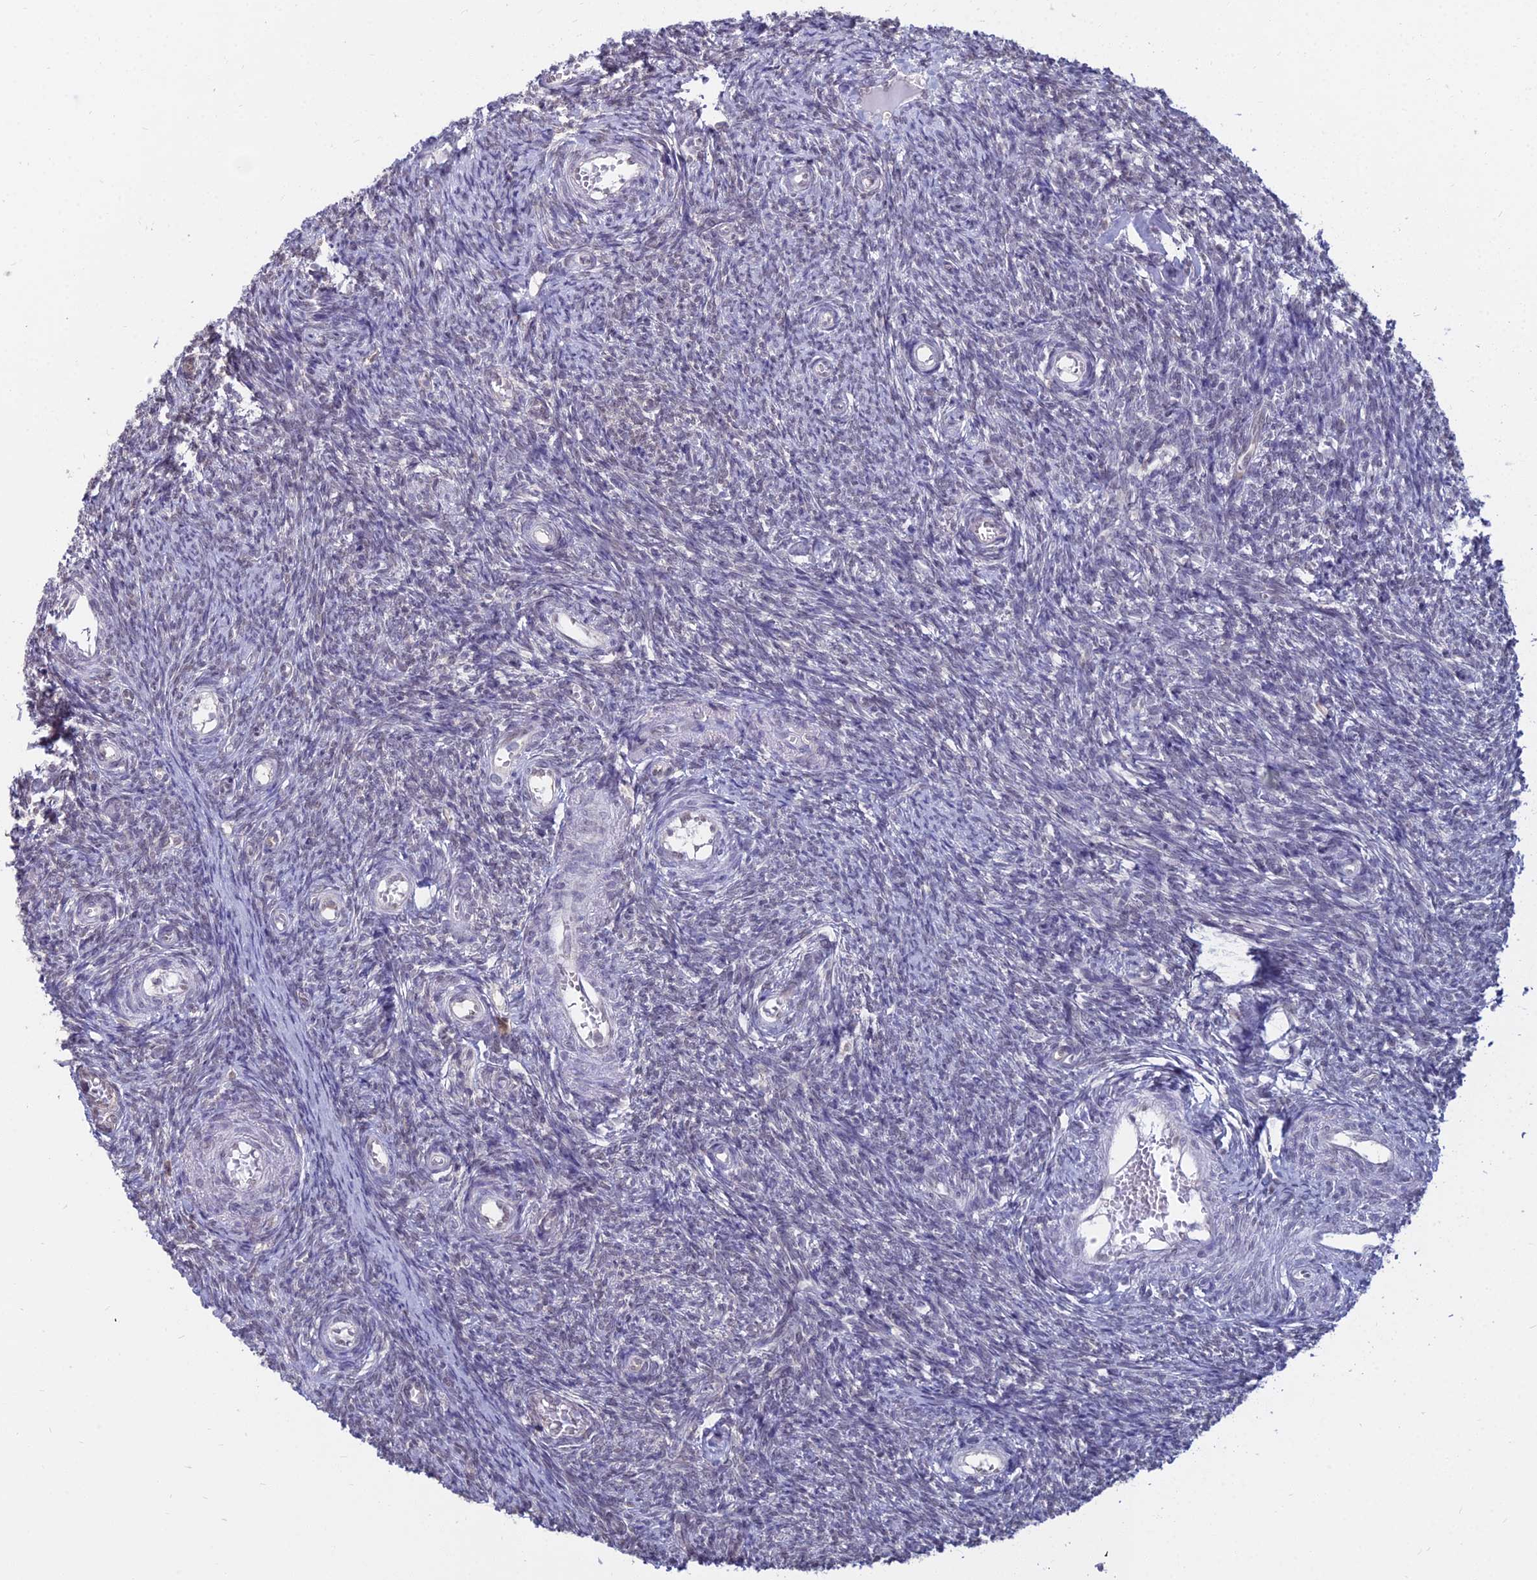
{"staining": {"intensity": "negative", "quantity": "none", "location": "none"}, "tissue": "ovary", "cell_type": "Ovarian stroma cells", "image_type": "normal", "snomed": [{"axis": "morphology", "description": "Normal tissue, NOS"}, {"axis": "topography", "description": "Ovary"}], "caption": "Immunohistochemistry (IHC) micrograph of normal ovary stained for a protein (brown), which reveals no expression in ovarian stroma cells.", "gene": "SRSF7", "patient": {"sex": "female", "age": 44}}